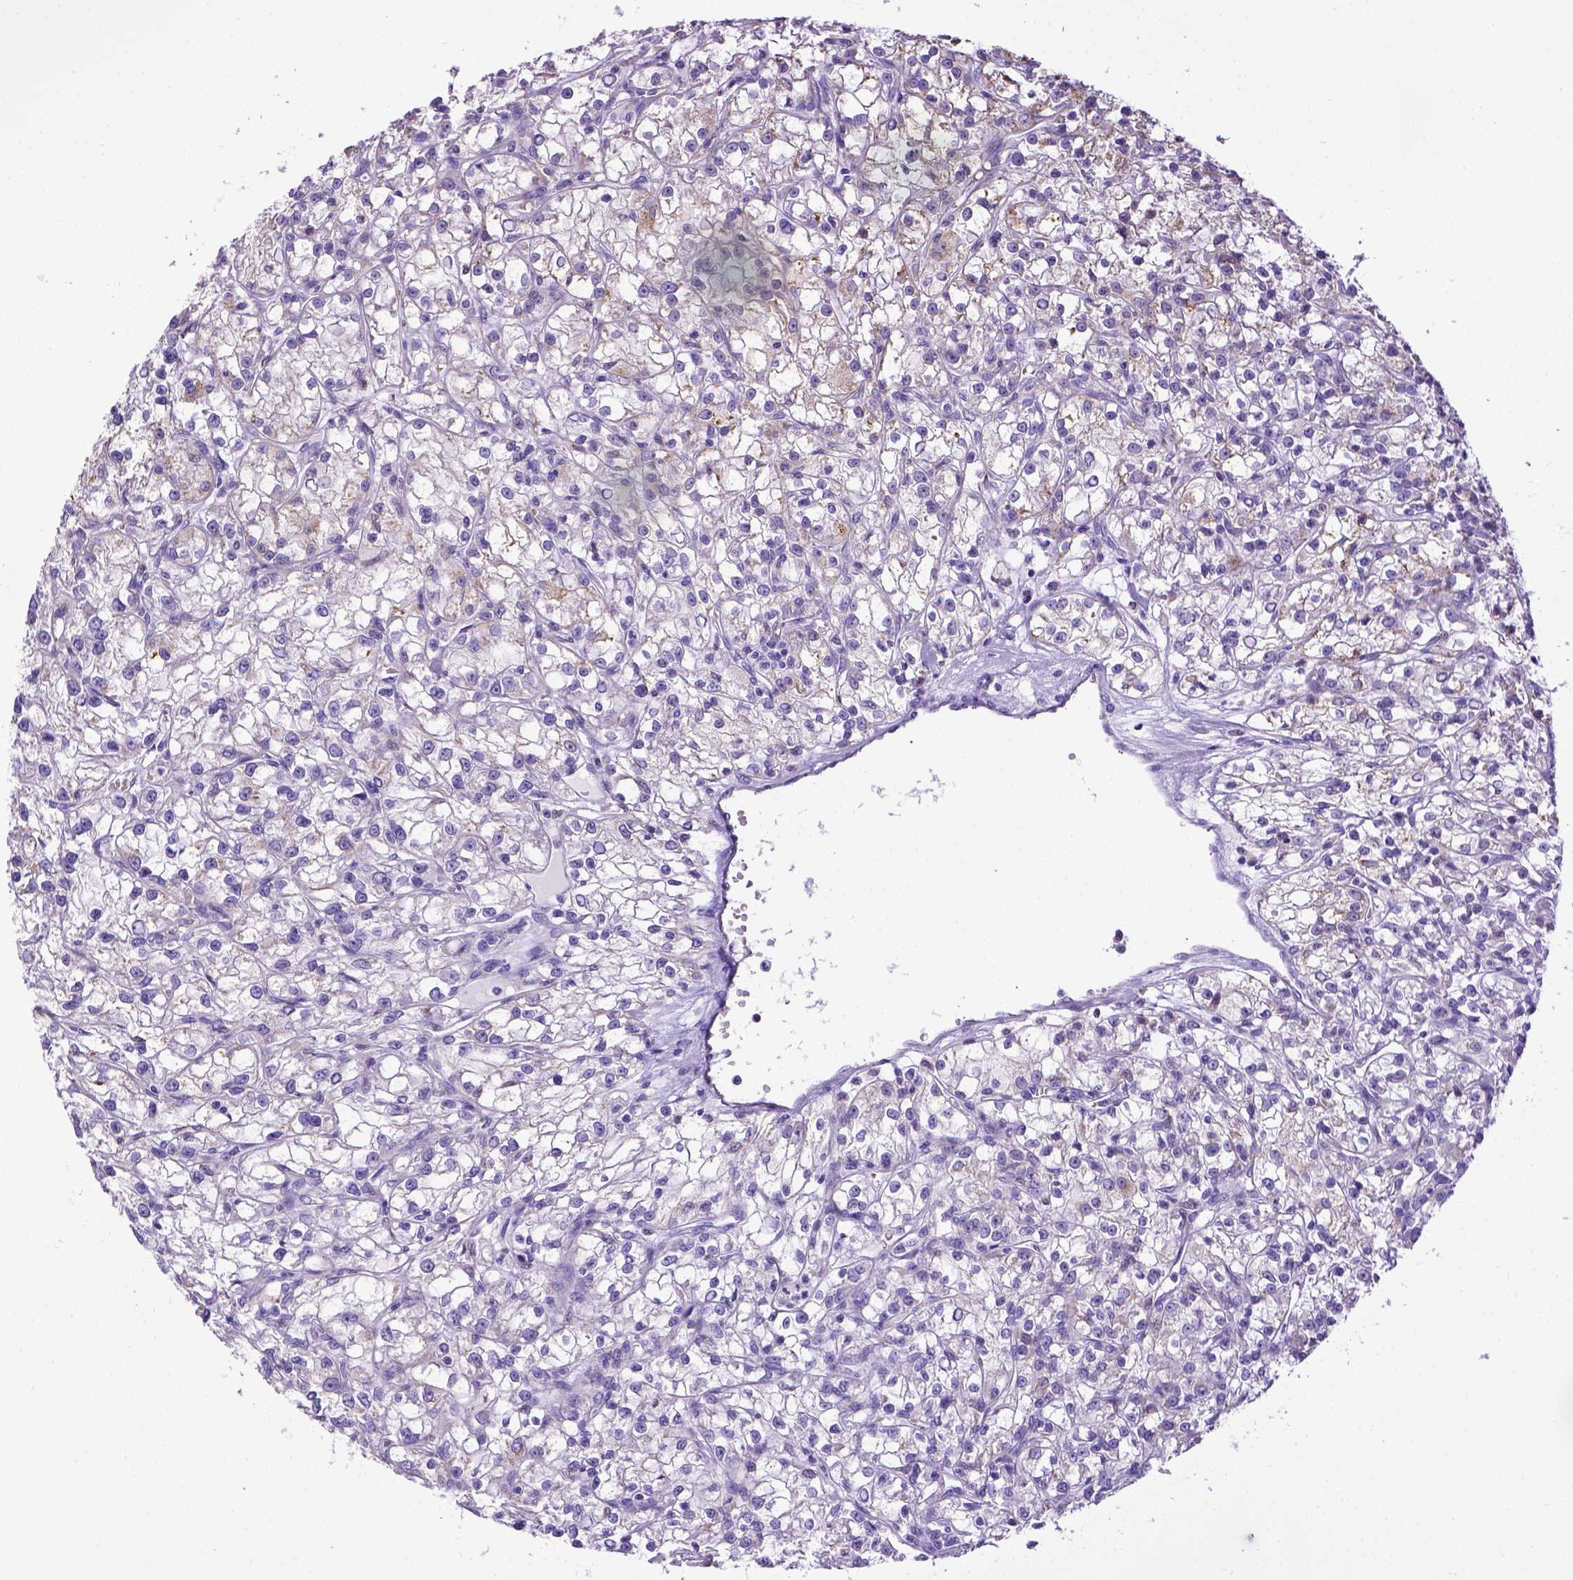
{"staining": {"intensity": "moderate", "quantity": "<25%", "location": "cytoplasmic/membranous"}, "tissue": "renal cancer", "cell_type": "Tumor cells", "image_type": "cancer", "snomed": [{"axis": "morphology", "description": "Adenocarcinoma, NOS"}, {"axis": "topography", "description": "Kidney"}], "caption": "A brown stain labels moderate cytoplasmic/membranous staining of a protein in human renal cancer (adenocarcinoma) tumor cells.", "gene": "SPEF1", "patient": {"sex": "female", "age": 59}}